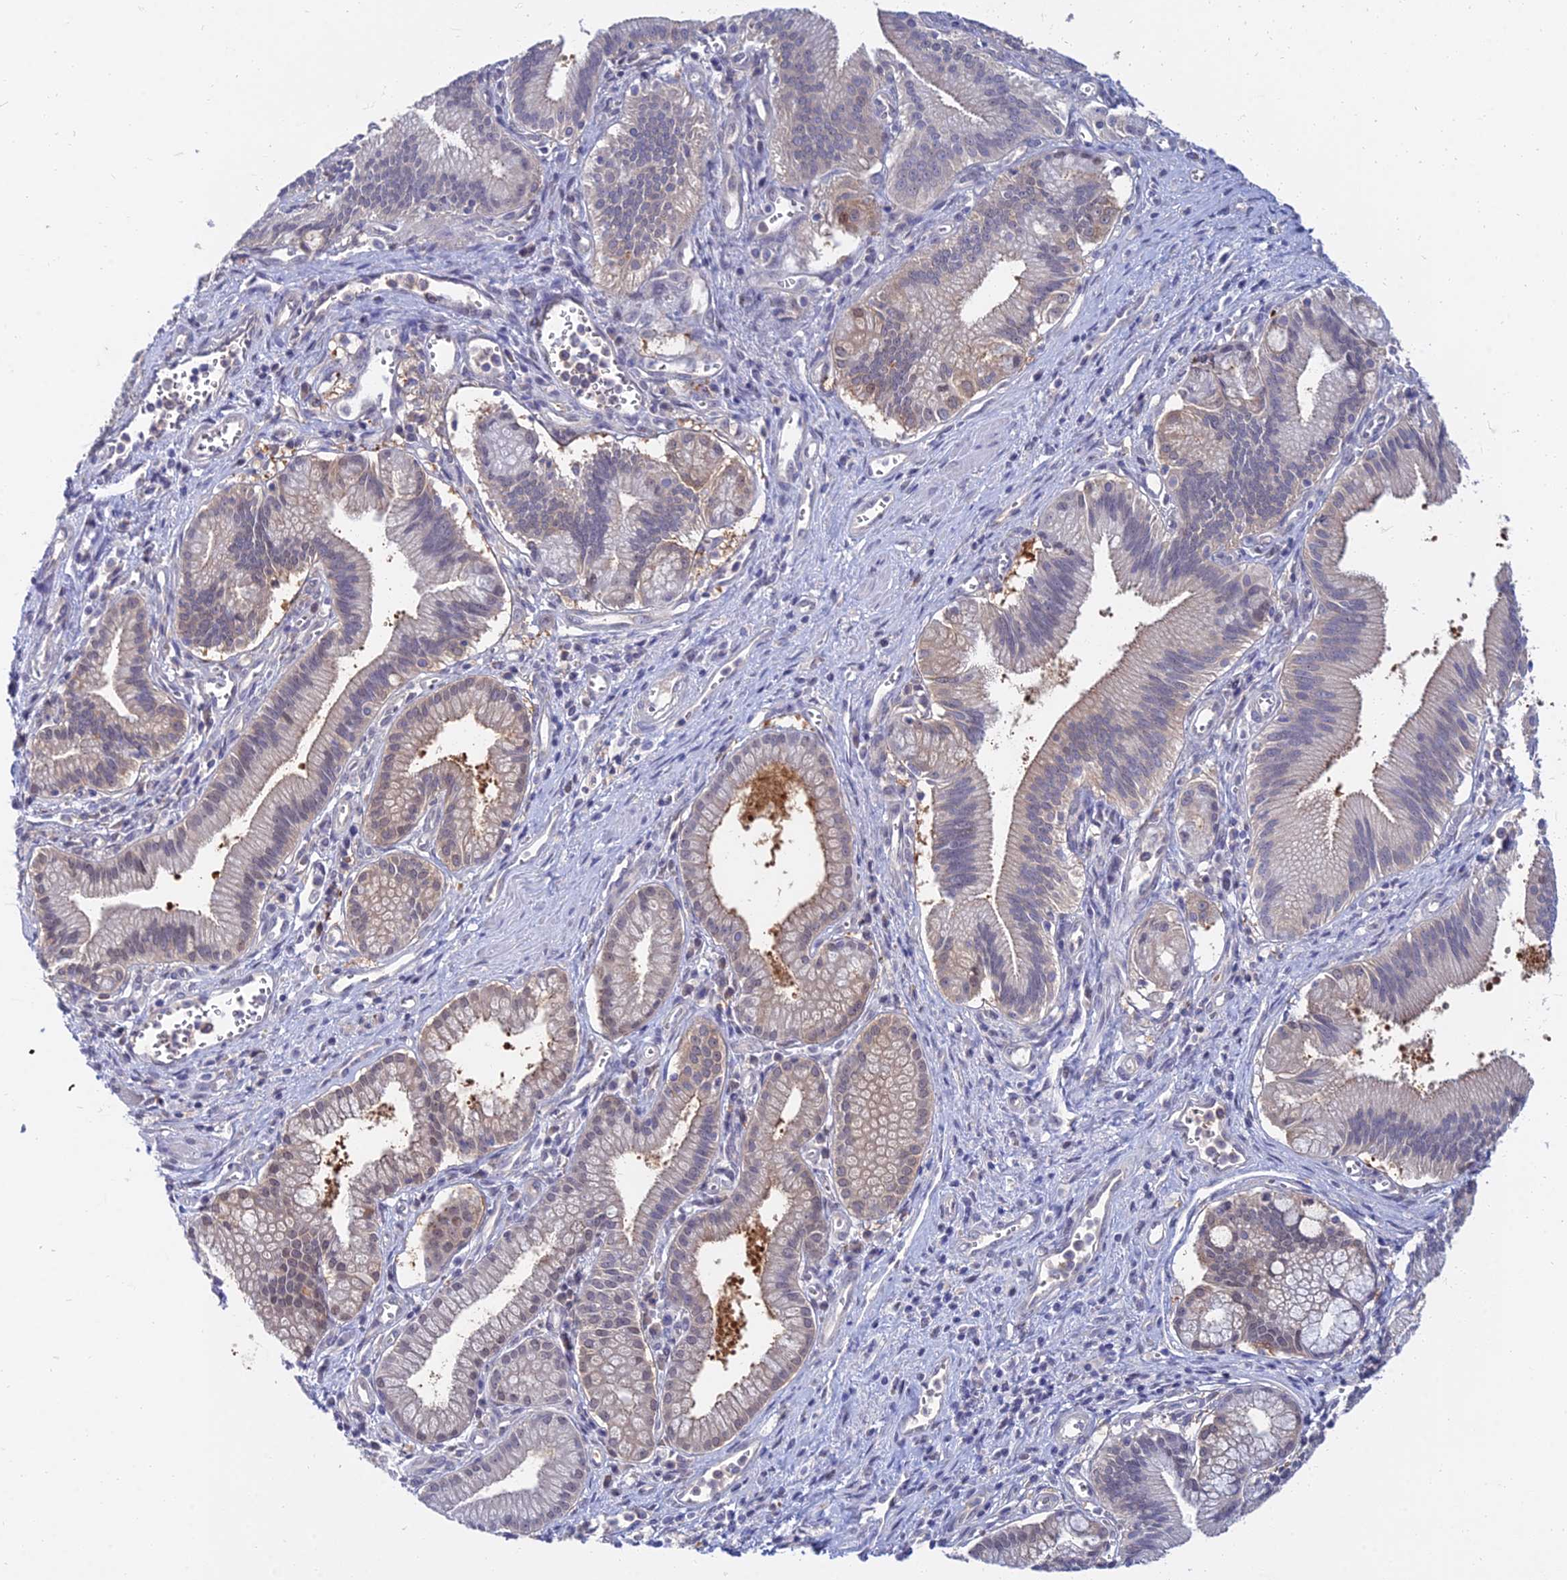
{"staining": {"intensity": "weak", "quantity": "25%-75%", "location": "cytoplasmic/membranous,nuclear"}, "tissue": "pancreatic cancer", "cell_type": "Tumor cells", "image_type": "cancer", "snomed": [{"axis": "morphology", "description": "Adenocarcinoma, NOS"}, {"axis": "topography", "description": "Pancreas"}], "caption": "A brown stain highlights weak cytoplasmic/membranous and nuclear positivity of a protein in human pancreatic adenocarcinoma tumor cells.", "gene": "B3GALT4", "patient": {"sex": "male", "age": 78}}